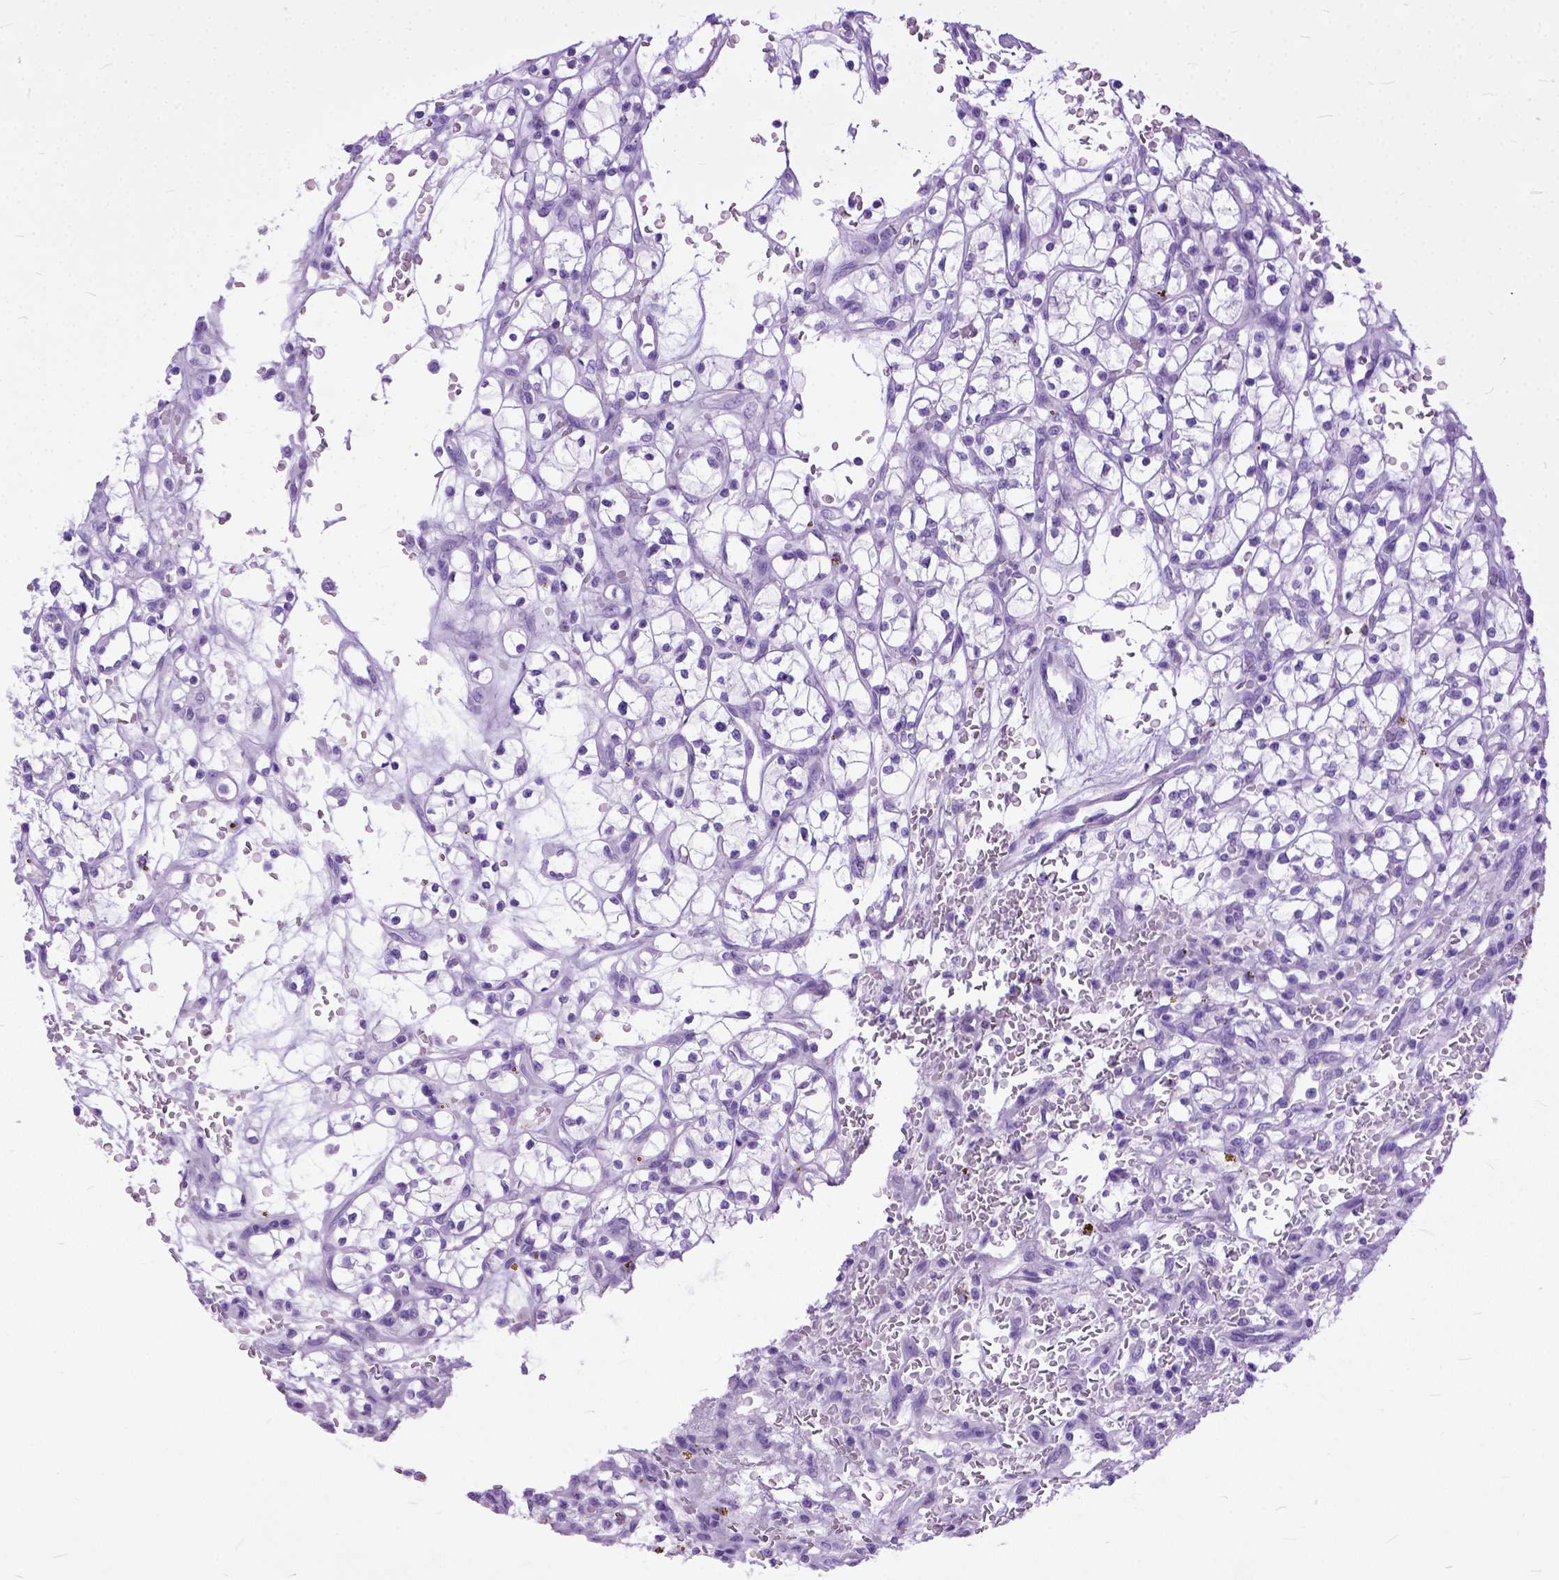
{"staining": {"intensity": "negative", "quantity": "none", "location": "none"}, "tissue": "renal cancer", "cell_type": "Tumor cells", "image_type": "cancer", "snomed": [{"axis": "morphology", "description": "Adenocarcinoma, NOS"}, {"axis": "topography", "description": "Kidney"}], "caption": "An immunohistochemistry (IHC) histopathology image of renal cancer is shown. There is no staining in tumor cells of renal cancer.", "gene": "GNGT1", "patient": {"sex": "female", "age": 64}}